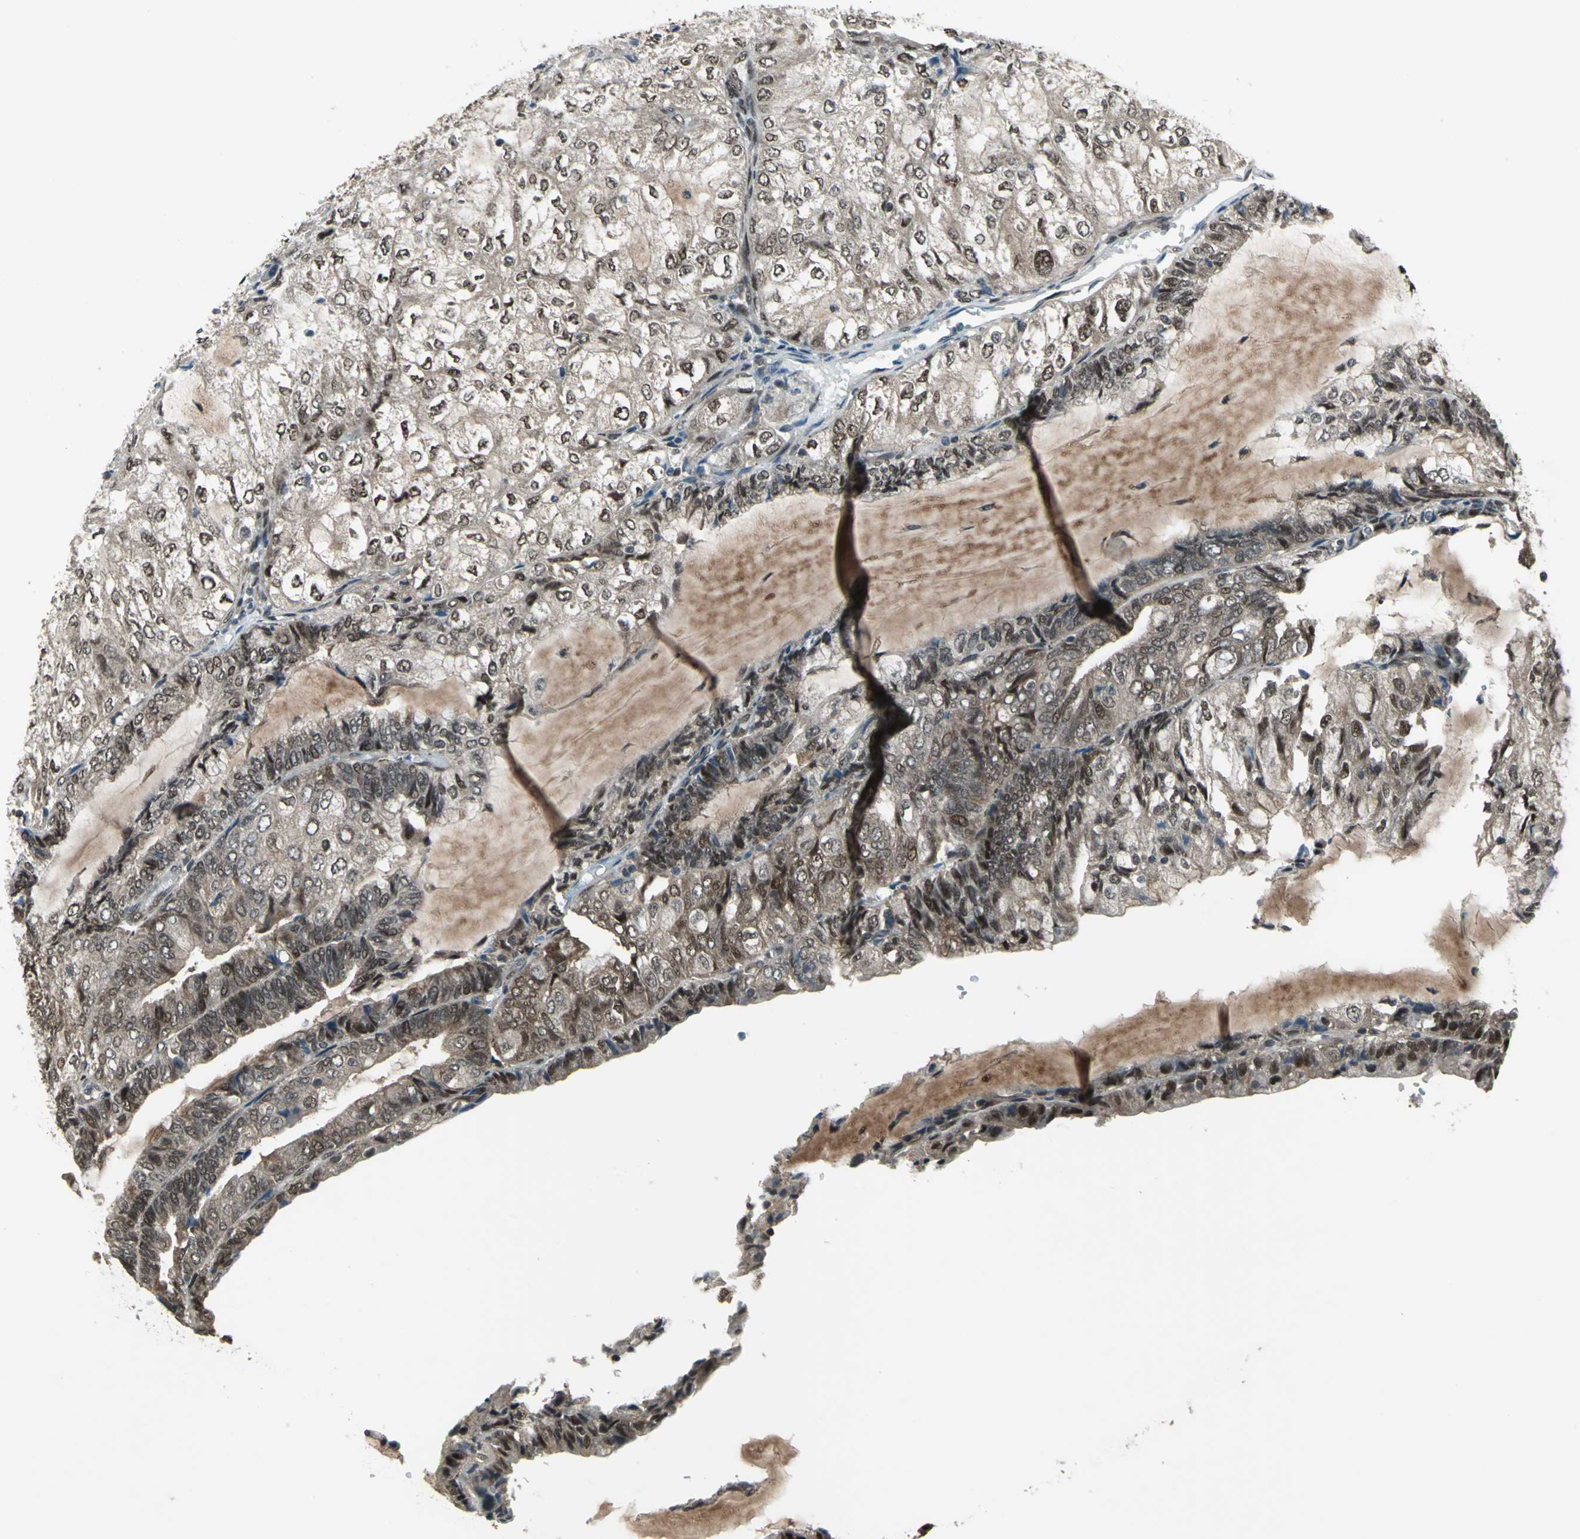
{"staining": {"intensity": "moderate", "quantity": ">75%", "location": "cytoplasmic/membranous,nuclear"}, "tissue": "endometrial cancer", "cell_type": "Tumor cells", "image_type": "cancer", "snomed": [{"axis": "morphology", "description": "Adenocarcinoma, NOS"}, {"axis": "topography", "description": "Endometrium"}], "caption": "IHC image of neoplastic tissue: adenocarcinoma (endometrial) stained using immunohistochemistry (IHC) exhibits medium levels of moderate protein expression localized specifically in the cytoplasmic/membranous and nuclear of tumor cells, appearing as a cytoplasmic/membranous and nuclear brown color.", "gene": "COPS5", "patient": {"sex": "female", "age": 81}}